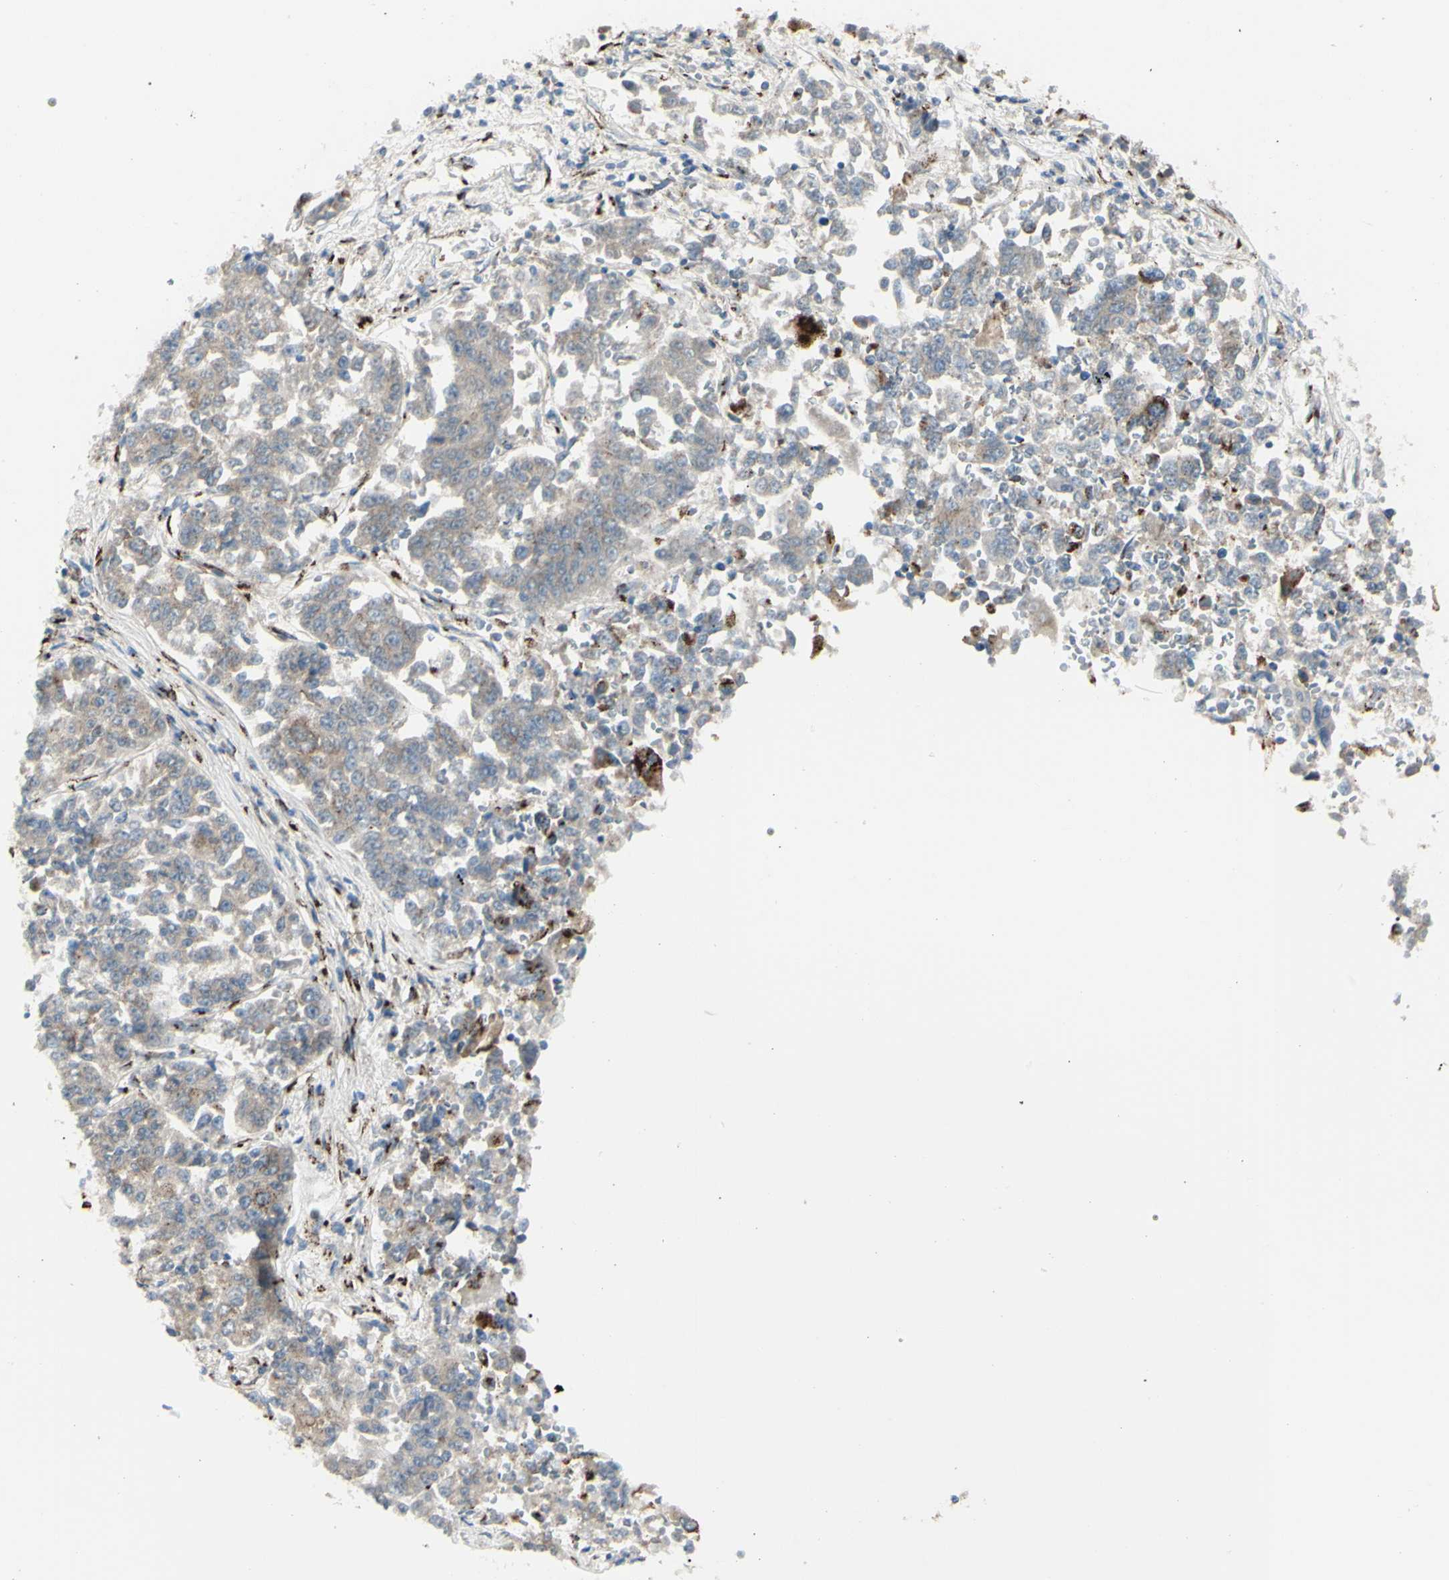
{"staining": {"intensity": "weak", "quantity": ">75%", "location": "cytoplasmic/membranous"}, "tissue": "lung cancer", "cell_type": "Tumor cells", "image_type": "cancer", "snomed": [{"axis": "morphology", "description": "Adenocarcinoma, NOS"}, {"axis": "topography", "description": "Lung"}], "caption": "Lung adenocarcinoma stained with a brown dye displays weak cytoplasmic/membranous positive positivity in approximately >75% of tumor cells.", "gene": "B4GALT1", "patient": {"sex": "male", "age": 84}}